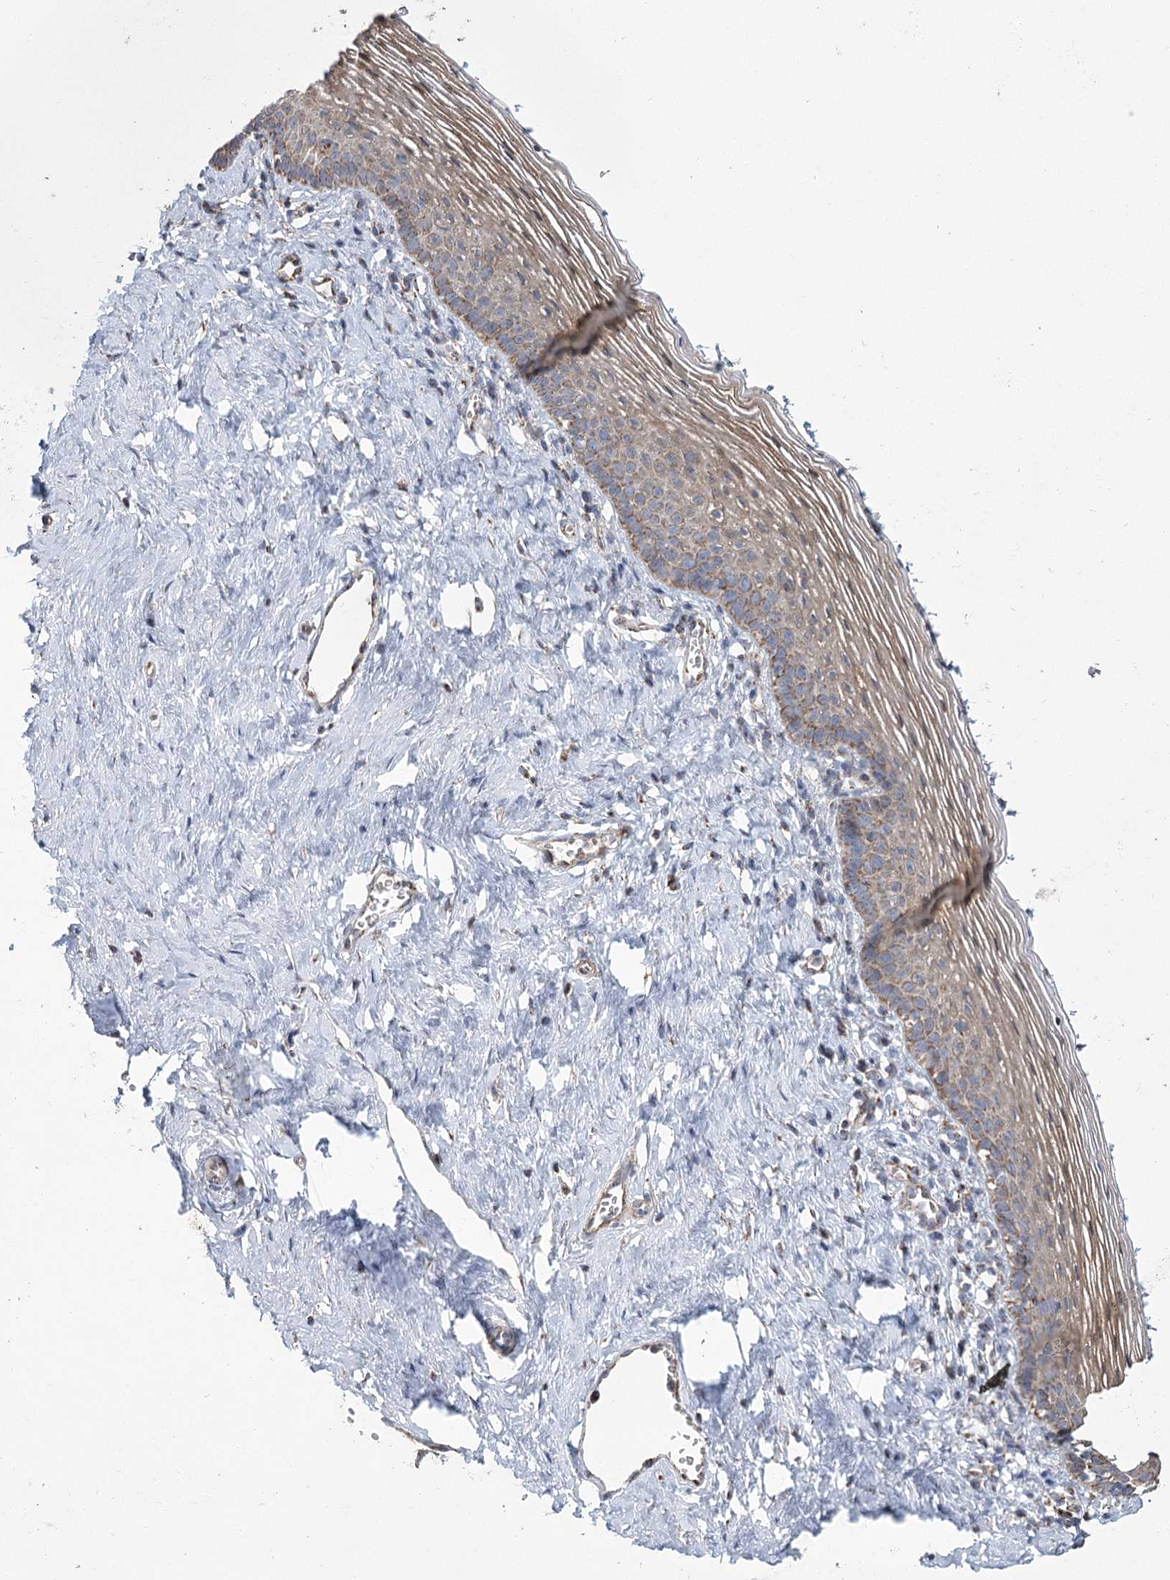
{"staining": {"intensity": "moderate", "quantity": ">75%", "location": "cytoplasmic/membranous"}, "tissue": "vagina", "cell_type": "Squamous epithelial cells", "image_type": "normal", "snomed": [{"axis": "morphology", "description": "Normal tissue, NOS"}, {"axis": "topography", "description": "Vagina"}], "caption": "A high-resolution photomicrograph shows immunohistochemistry (IHC) staining of normal vagina, which reveals moderate cytoplasmic/membranous positivity in about >75% of squamous epithelial cells.", "gene": "RANBP3L", "patient": {"sex": "female", "age": 32}}